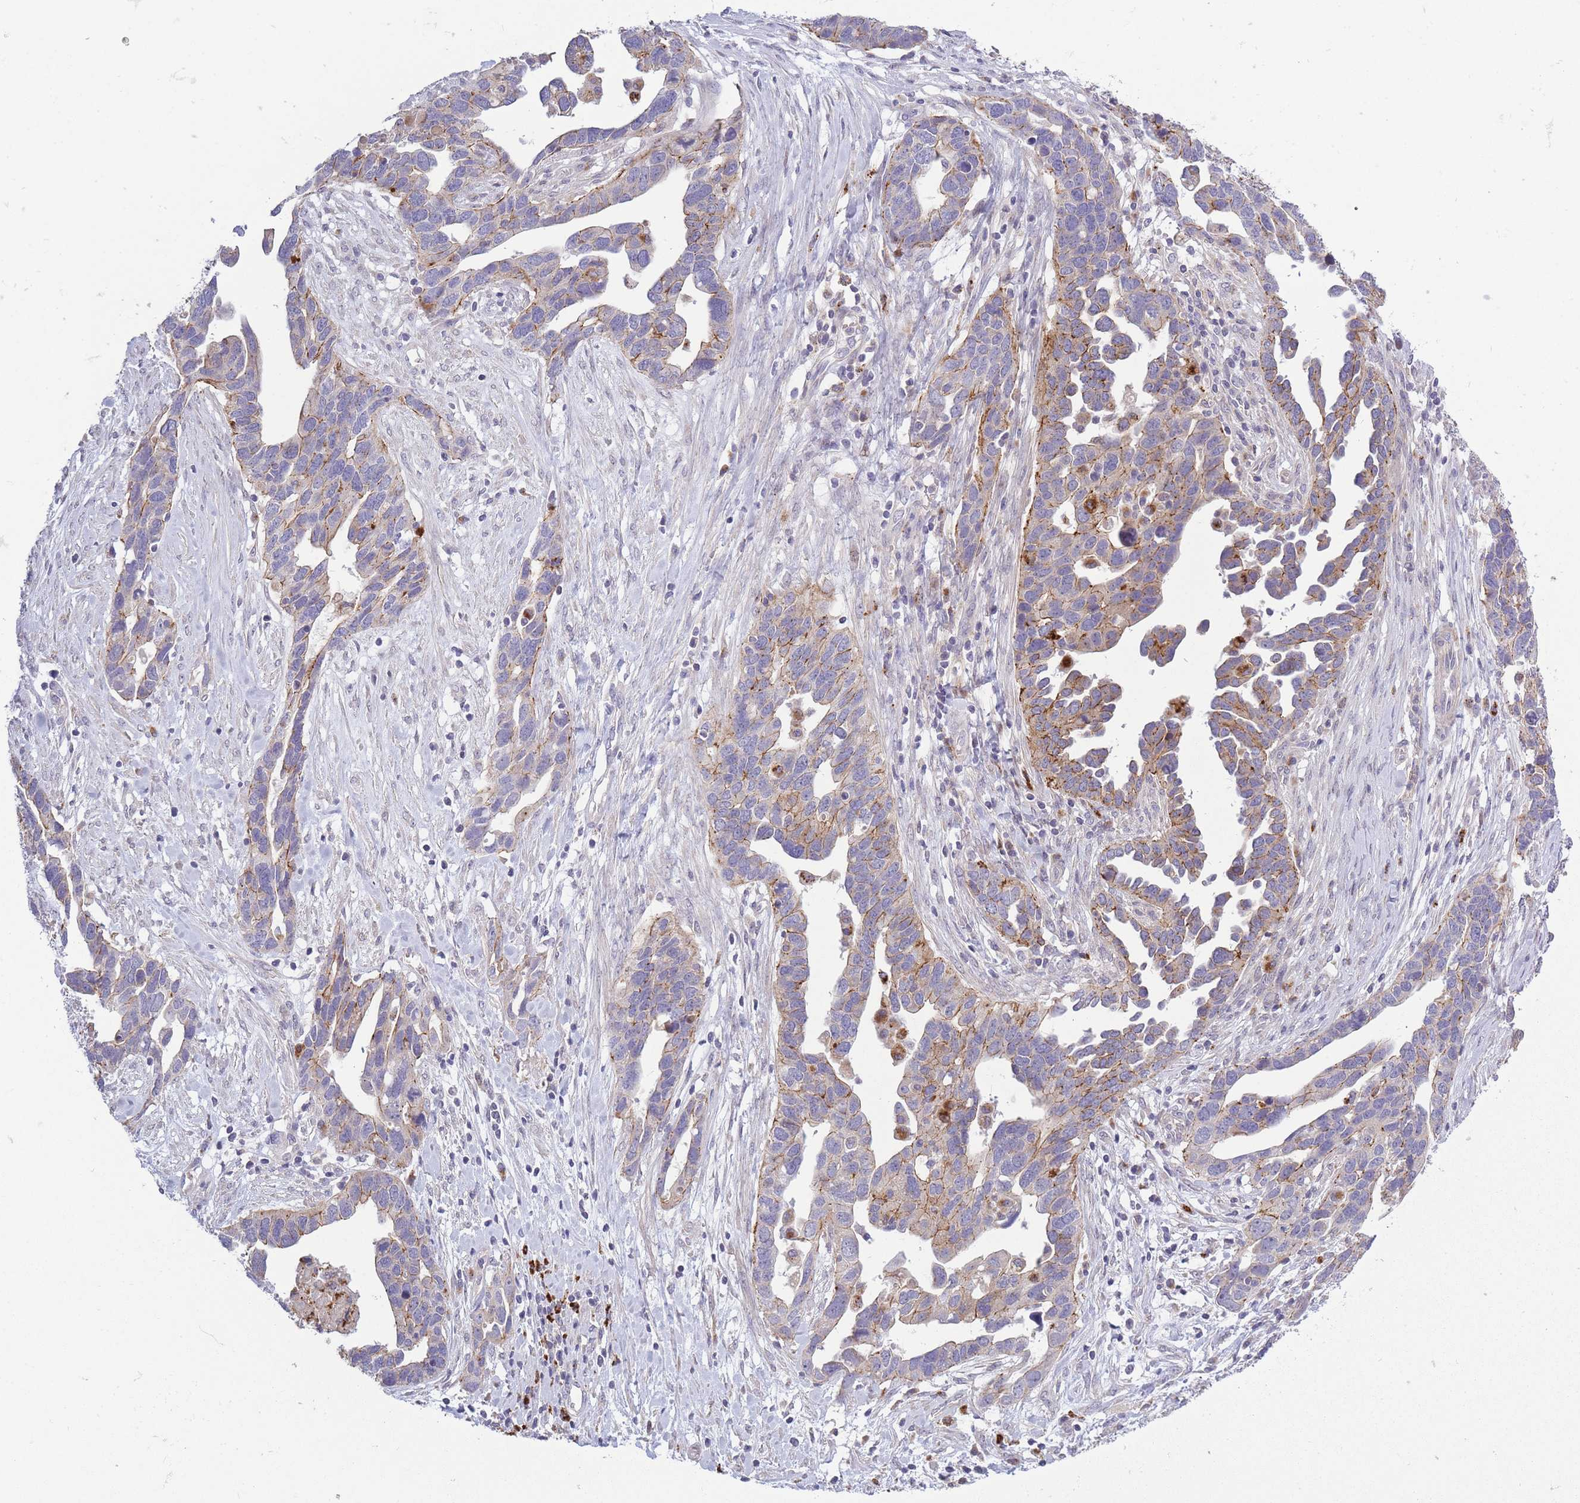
{"staining": {"intensity": "weak", "quantity": "<25%", "location": "cytoplasmic/membranous"}, "tissue": "ovarian cancer", "cell_type": "Tumor cells", "image_type": "cancer", "snomed": [{"axis": "morphology", "description": "Cystadenocarcinoma, serous, NOS"}, {"axis": "topography", "description": "Ovary"}], "caption": "Immunohistochemistry image of human serous cystadenocarcinoma (ovarian) stained for a protein (brown), which reveals no expression in tumor cells.", "gene": "TRIM61", "patient": {"sex": "female", "age": 54}}